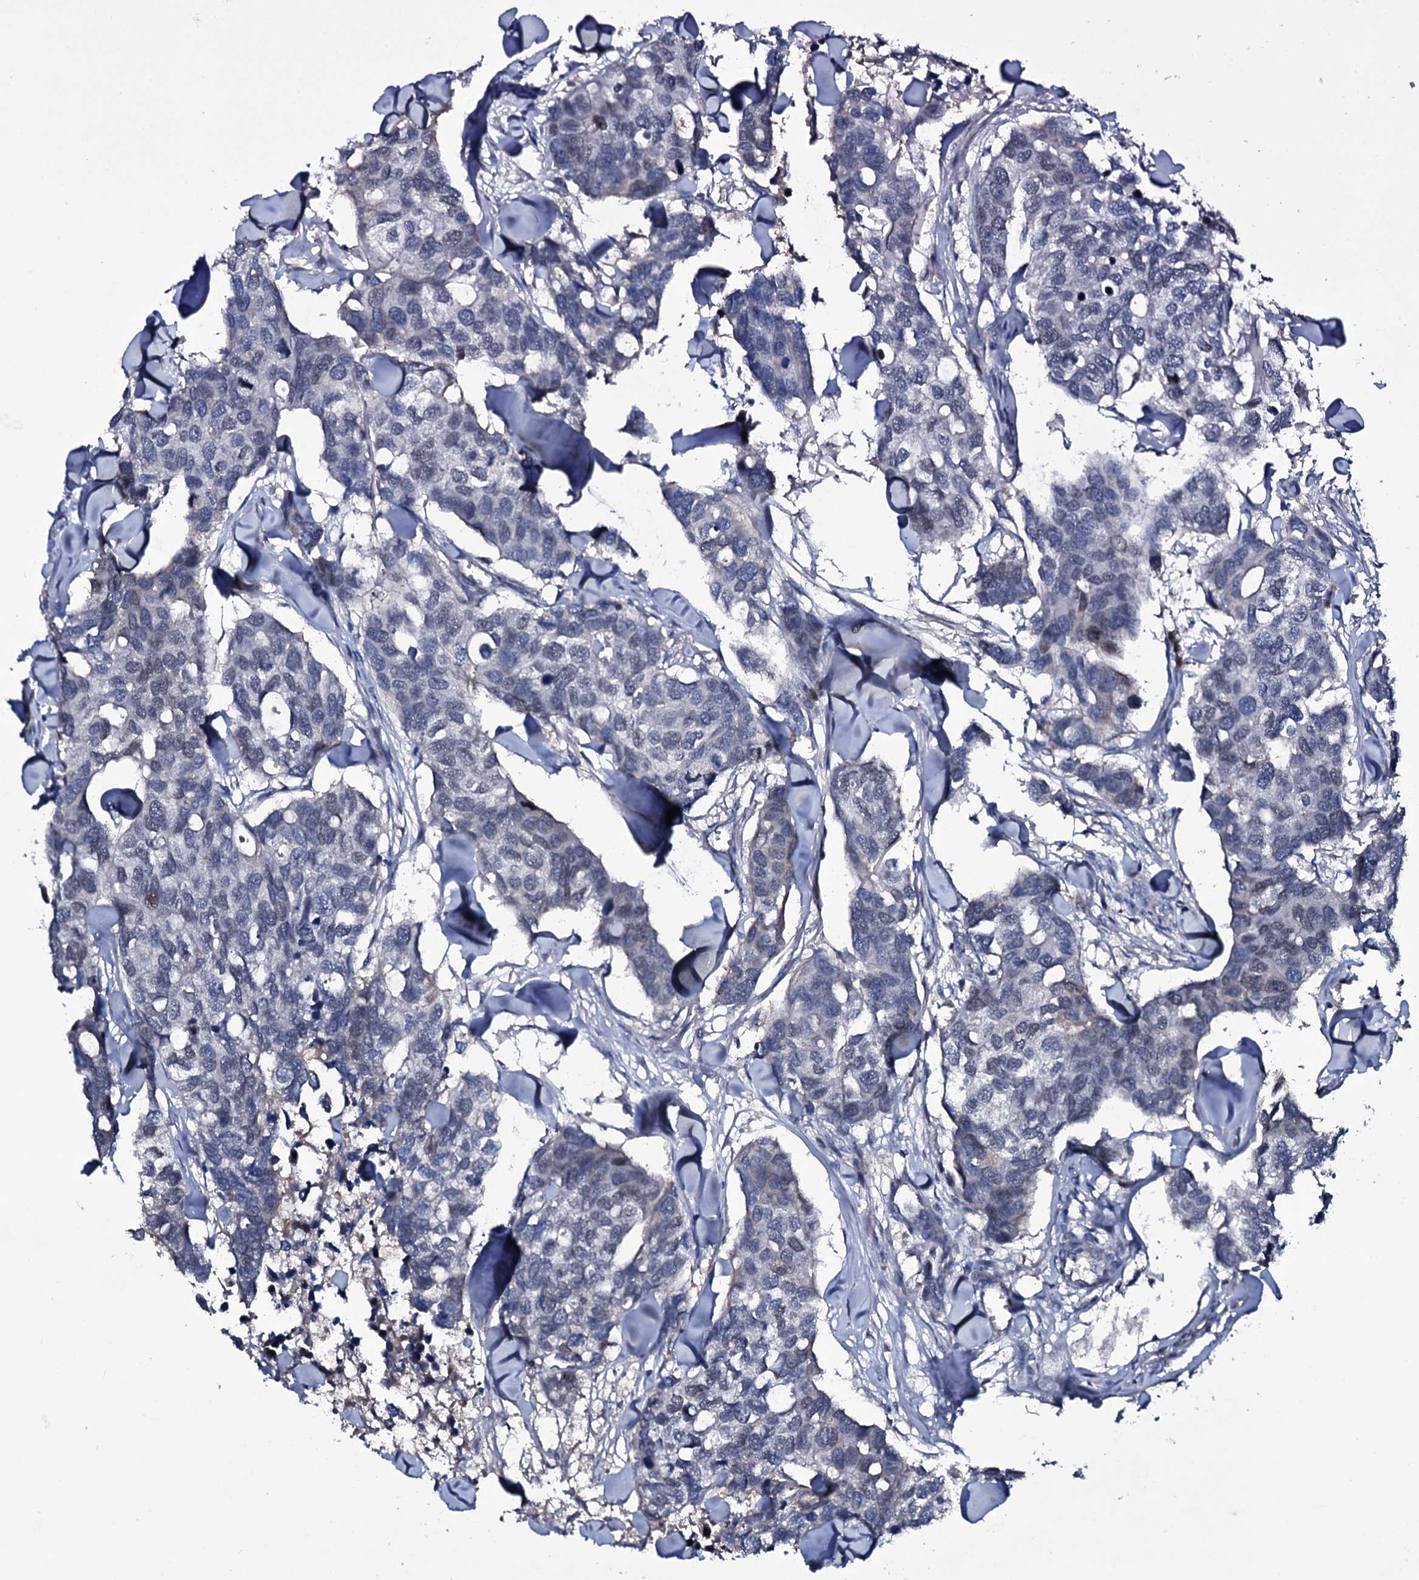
{"staining": {"intensity": "weak", "quantity": "25%-75%", "location": "nuclear"}, "tissue": "breast cancer", "cell_type": "Tumor cells", "image_type": "cancer", "snomed": [{"axis": "morphology", "description": "Duct carcinoma"}, {"axis": "topography", "description": "Breast"}], "caption": "Immunohistochemical staining of human invasive ductal carcinoma (breast) exhibits low levels of weak nuclear staining in approximately 25%-75% of tumor cells.", "gene": "LYG2", "patient": {"sex": "female", "age": 83}}